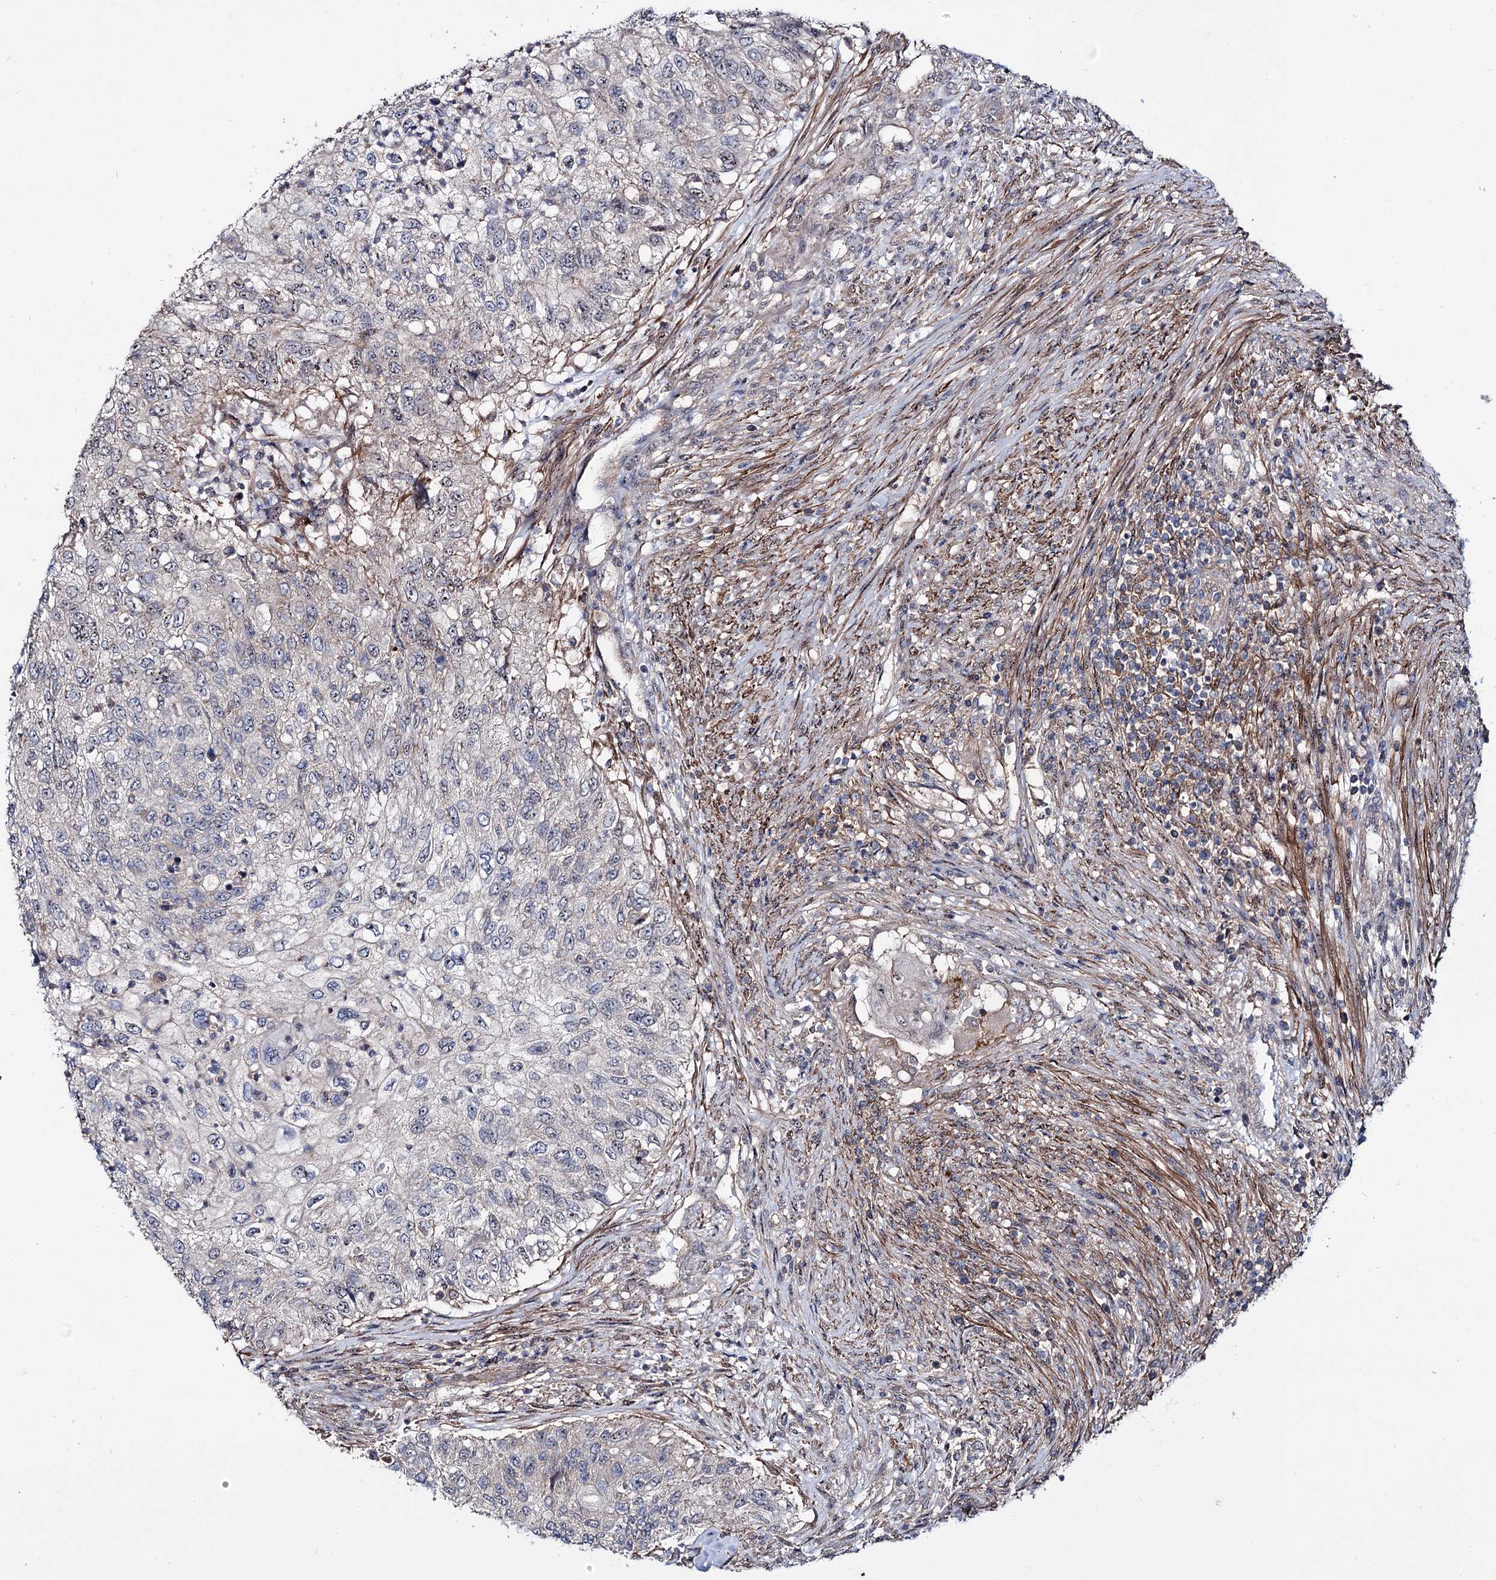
{"staining": {"intensity": "weak", "quantity": "<25%", "location": "nuclear"}, "tissue": "urothelial cancer", "cell_type": "Tumor cells", "image_type": "cancer", "snomed": [{"axis": "morphology", "description": "Urothelial carcinoma, High grade"}, {"axis": "topography", "description": "Urinary bladder"}], "caption": "Immunohistochemical staining of human urothelial cancer exhibits no significant staining in tumor cells.", "gene": "SEC24A", "patient": {"sex": "female", "age": 60}}